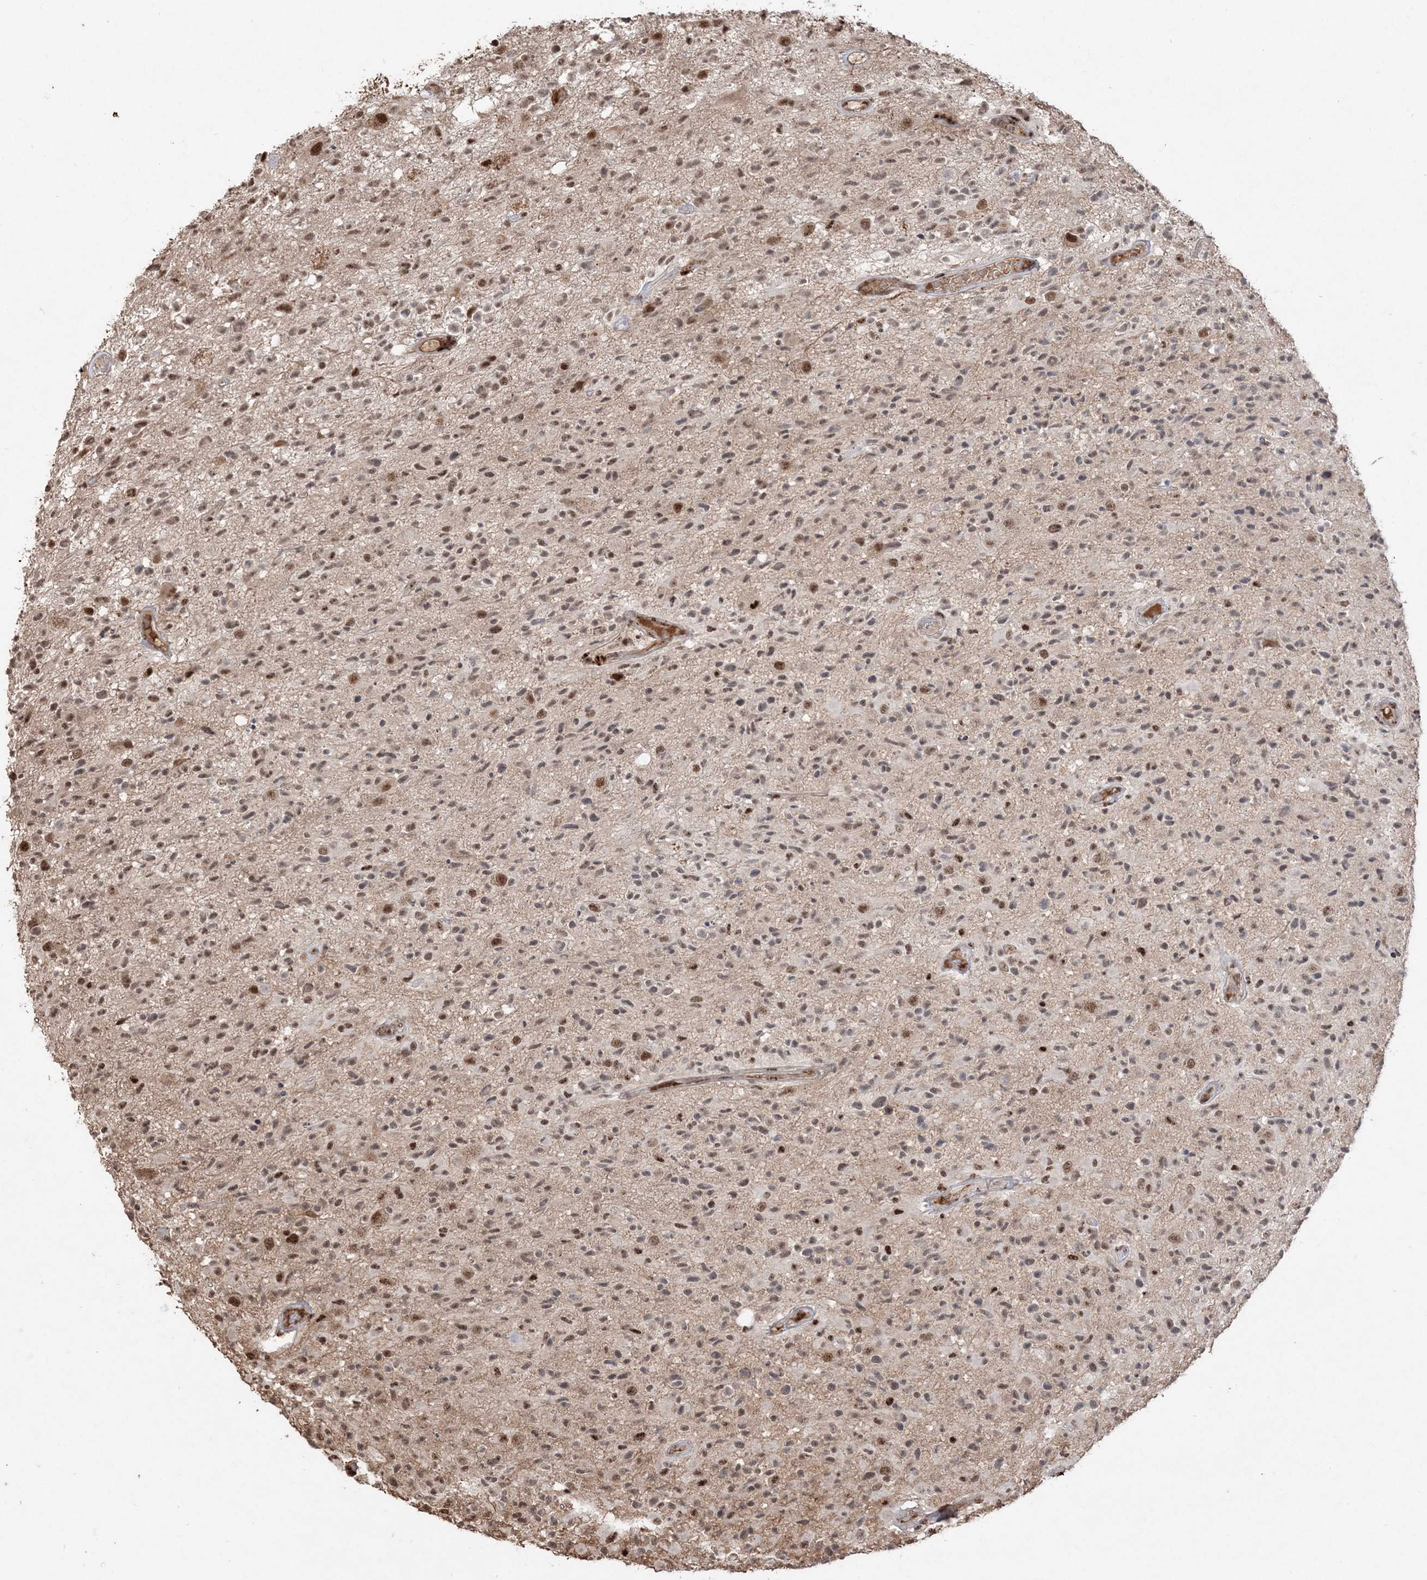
{"staining": {"intensity": "moderate", "quantity": ">75%", "location": "nuclear"}, "tissue": "glioma", "cell_type": "Tumor cells", "image_type": "cancer", "snomed": [{"axis": "morphology", "description": "Glioma, malignant, High grade"}, {"axis": "morphology", "description": "Glioblastoma, NOS"}, {"axis": "topography", "description": "Brain"}], "caption": "A micrograph showing moderate nuclear expression in about >75% of tumor cells in malignant glioma (high-grade), as visualized by brown immunohistochemical staining.", "gene": "RBM17", "patient": {"sex": "male", "age": 60}}